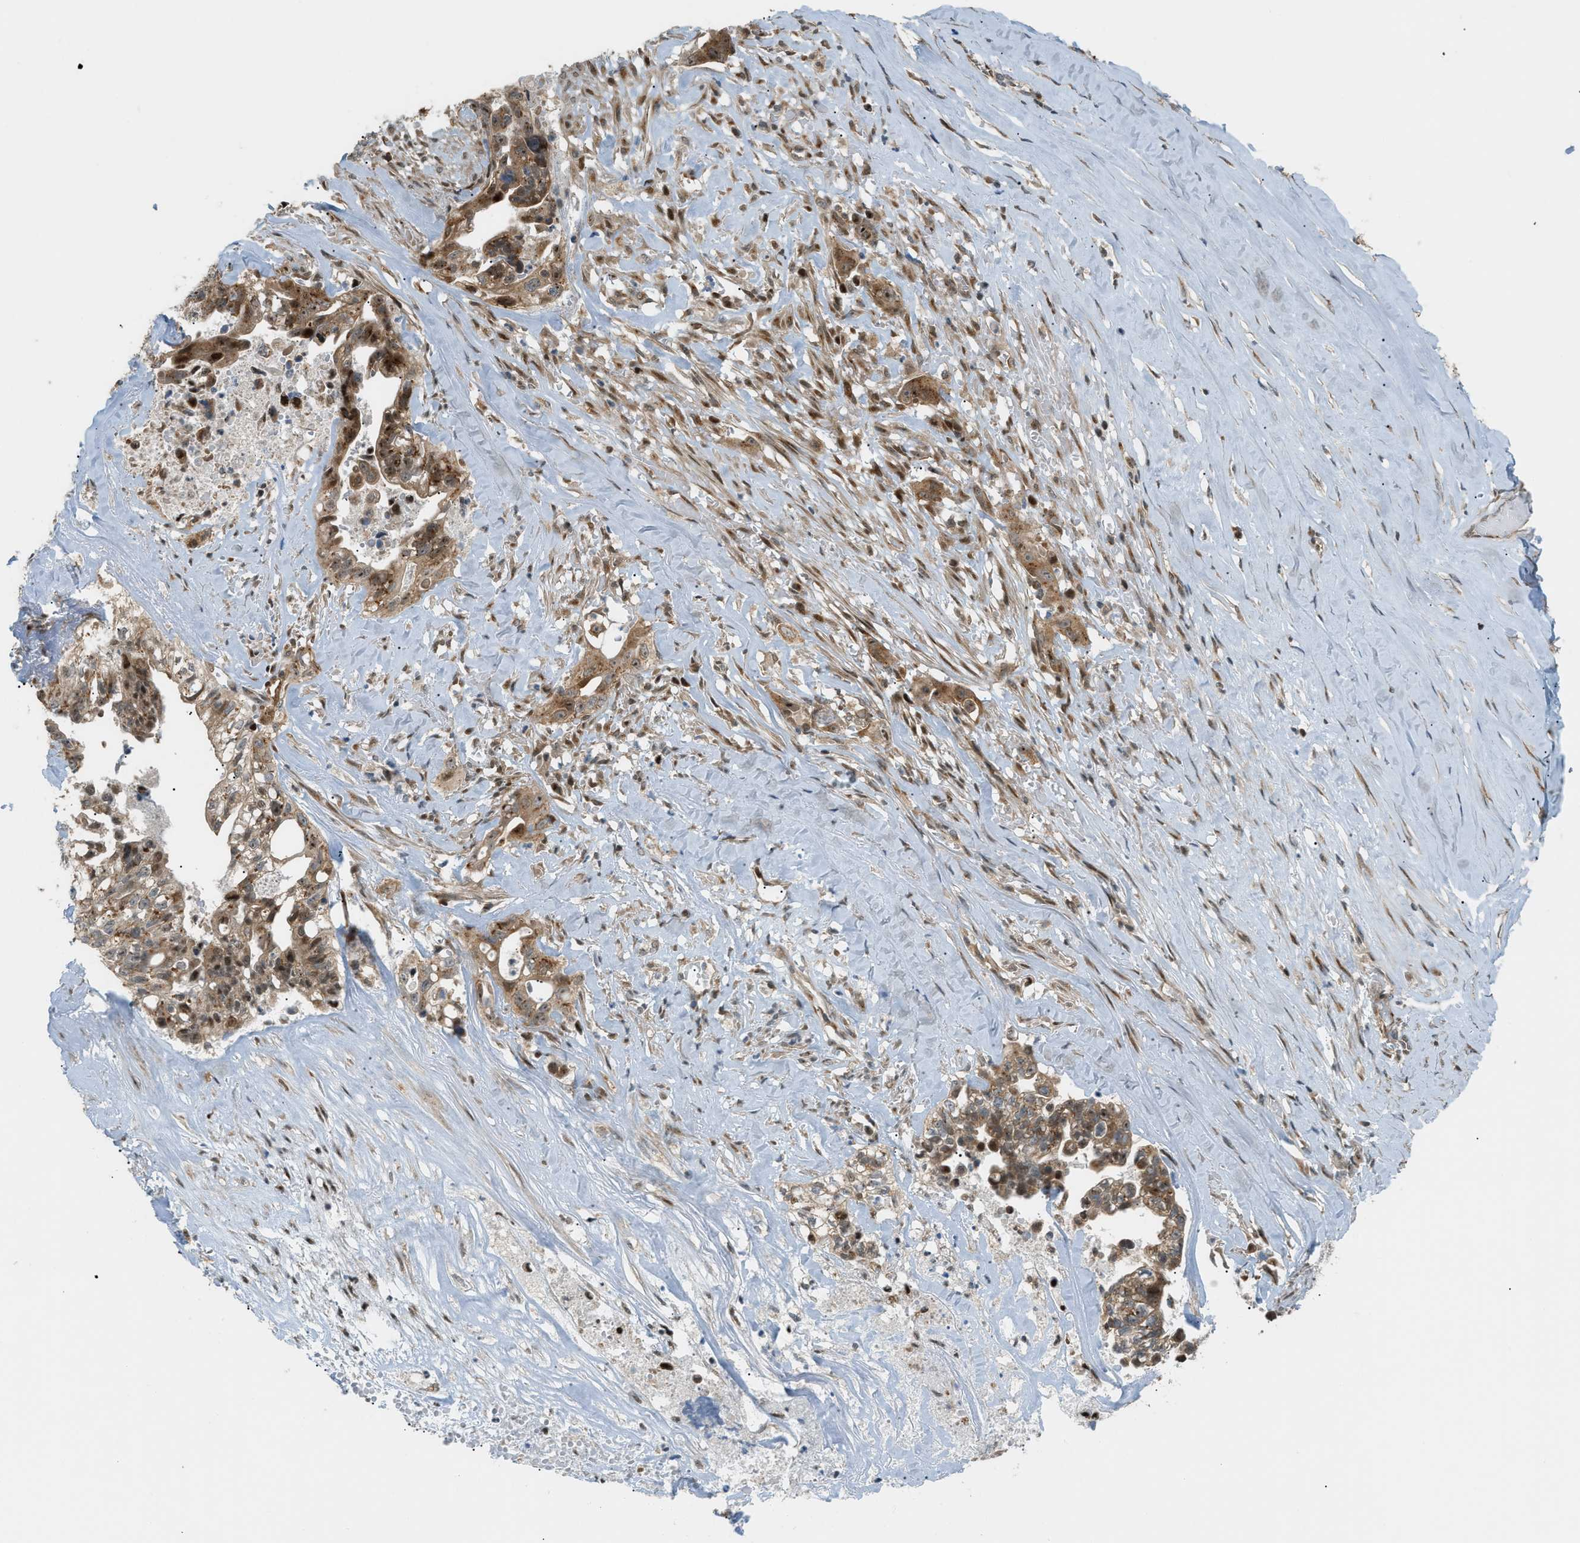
{"staining": {"intensity": "moderate", "quantity": ">75%", "location": "cytoplasmic/membranous,nuclear"}, "tissue": "liver cancer", "cell_type": "Tumor cells", "image_type": "cancer", "snomed": [{"axis": "morphology", "description": "Cholangiocarcinoma"}, {"axis": "topography", "description": "Liver"}], "caption": "A brown stain shows moderate cytoplasmic/membranous and nuclear staining of a protein in liver cancer tumor cells.", "gene": "CCDC186", "patient": {"sex": "female", "age": 70}}